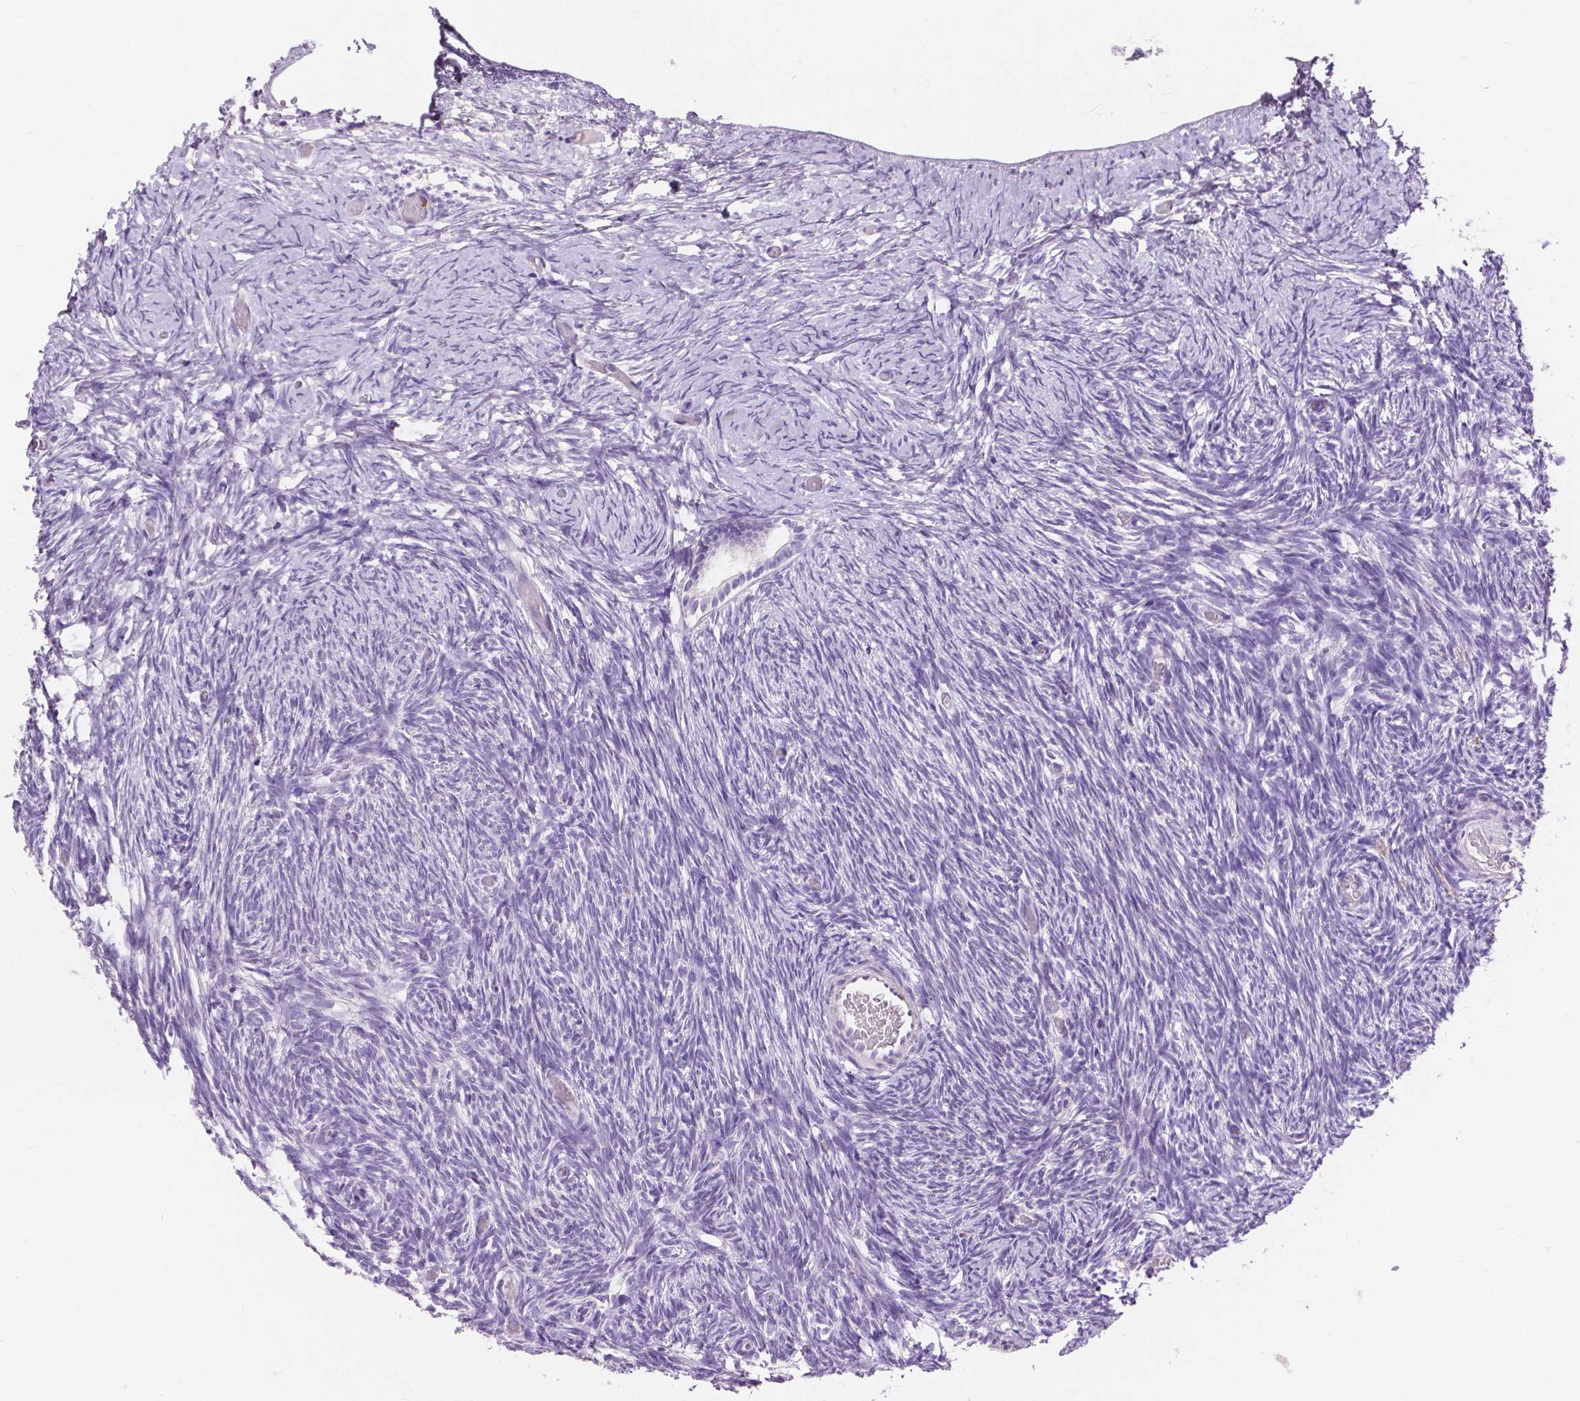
{"staining": {"intensity": "negative", "quantity": "none", "location": "none"}, "tissue": "ovary", "cell_type": "Follicle cells", "image_type": "normal", "snomed": [{"axis": "morphology", "description": "Normal tissue, NOS"}, {"axis": "topography", "description": "Ovary"}], "caption": "Micrograph shows no significant protein staining in follicle cells of unremarkable ovary.", "gene": "CXCR2", "patient": {"sex": "female", "age": 39}}